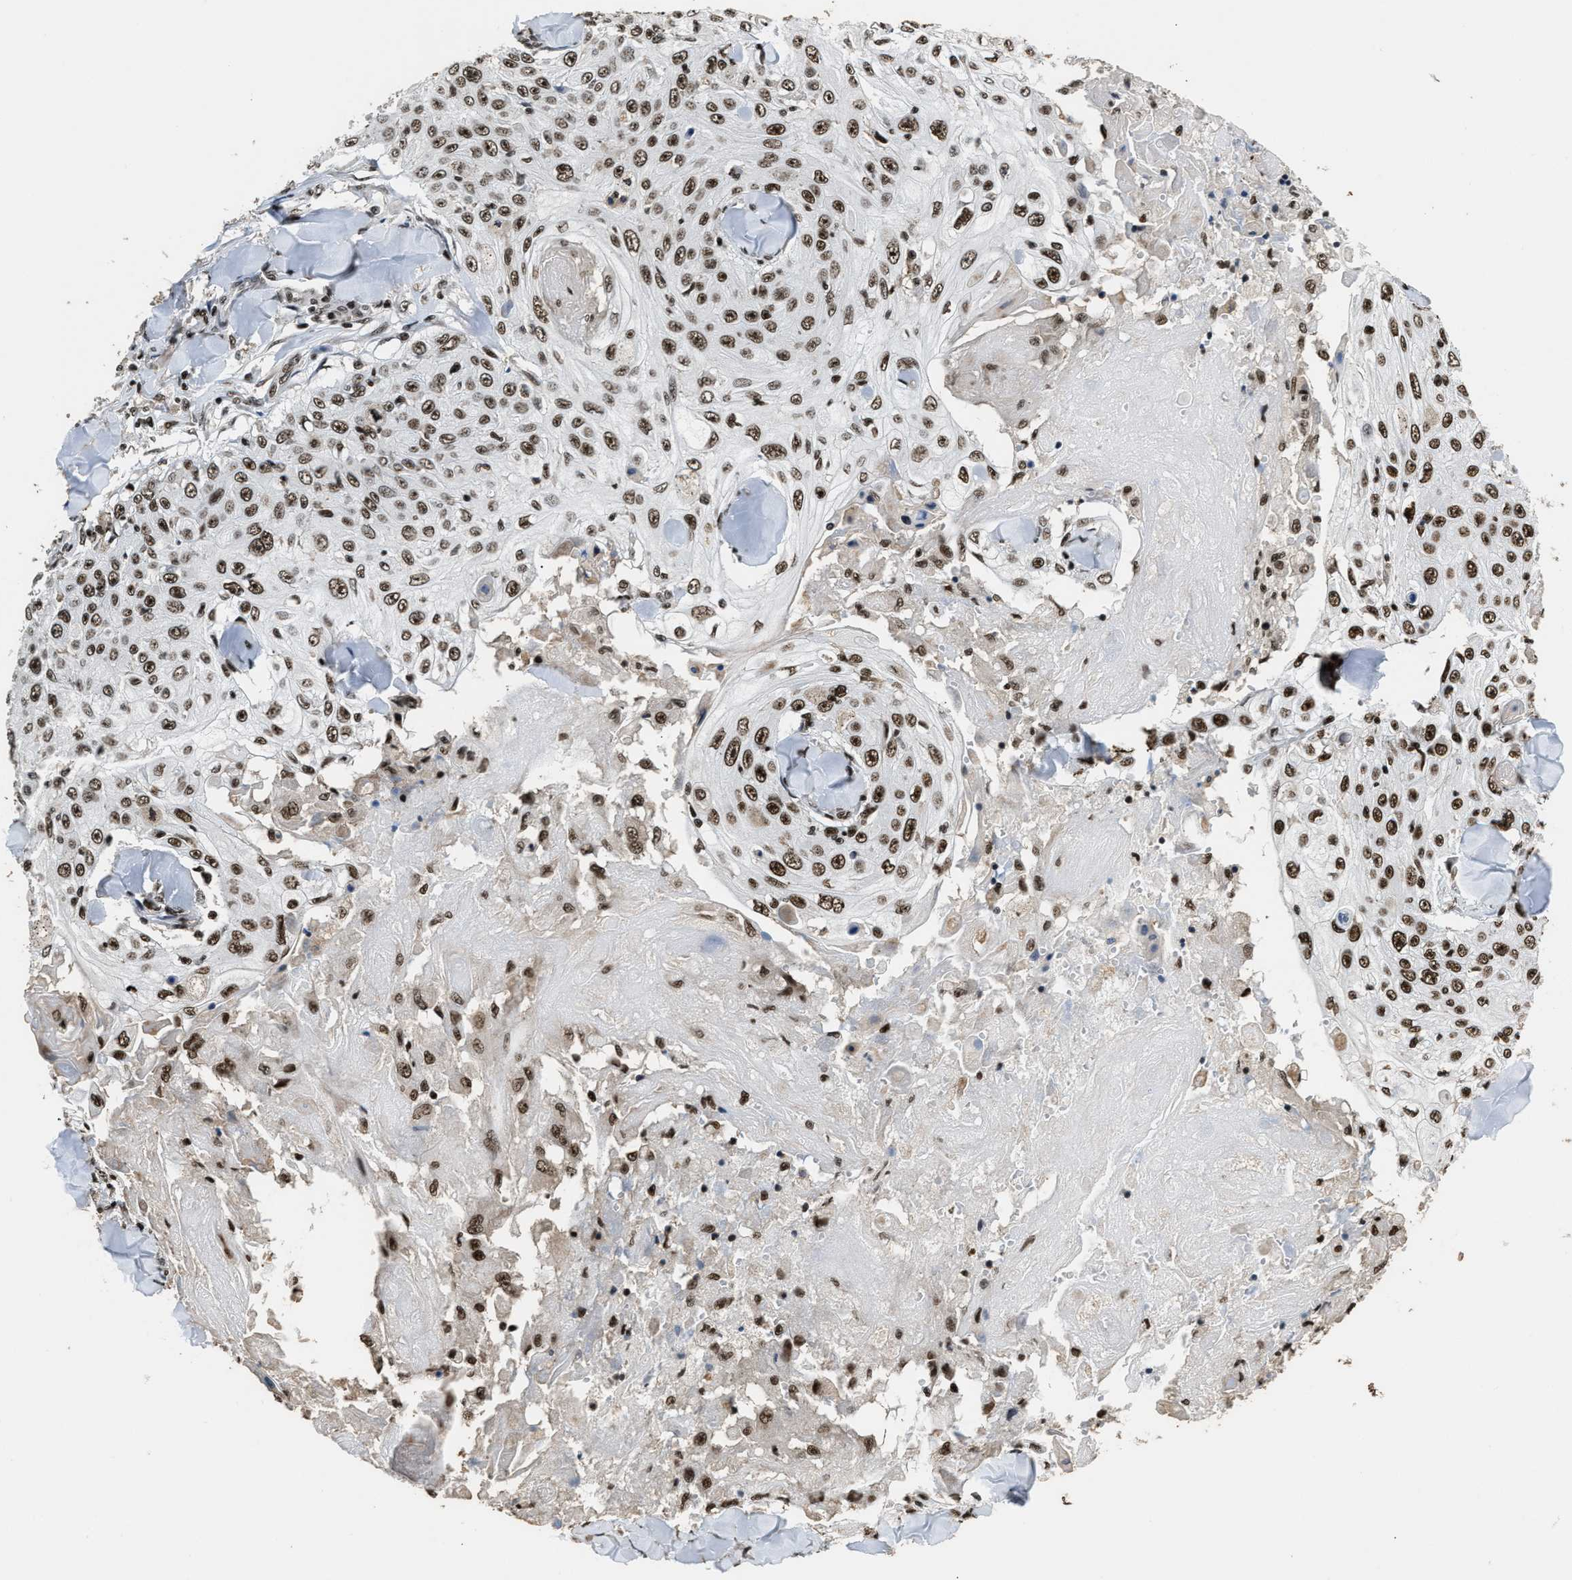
{"staining": {"intensity": "strong", "quantity": ">75%", "location": "nuclear"}, "tissue": "skin cancer", "cell_type": "Tumor cells", "image_type": "cancer", "snomed": [{"axis": "morphology", "description": "Squamous cell carcinoma, NOS"}, {"axis": "topography", "description": "Skin"}], "caption": "High-magnification brightfield microscopy of skin squamous cell carcinoma stained with DAB (3,3'-diaminobenzidine) (brown) and counterstained with hematoxylin (blue). tumor cells exhibit strong nuclear positivity is seen in about>75% of cells. (DAB = brown stain, brightfield microscopy at high magnification).", "gene": "RAD21", "patient": {"sex": "male", "age": 86}}